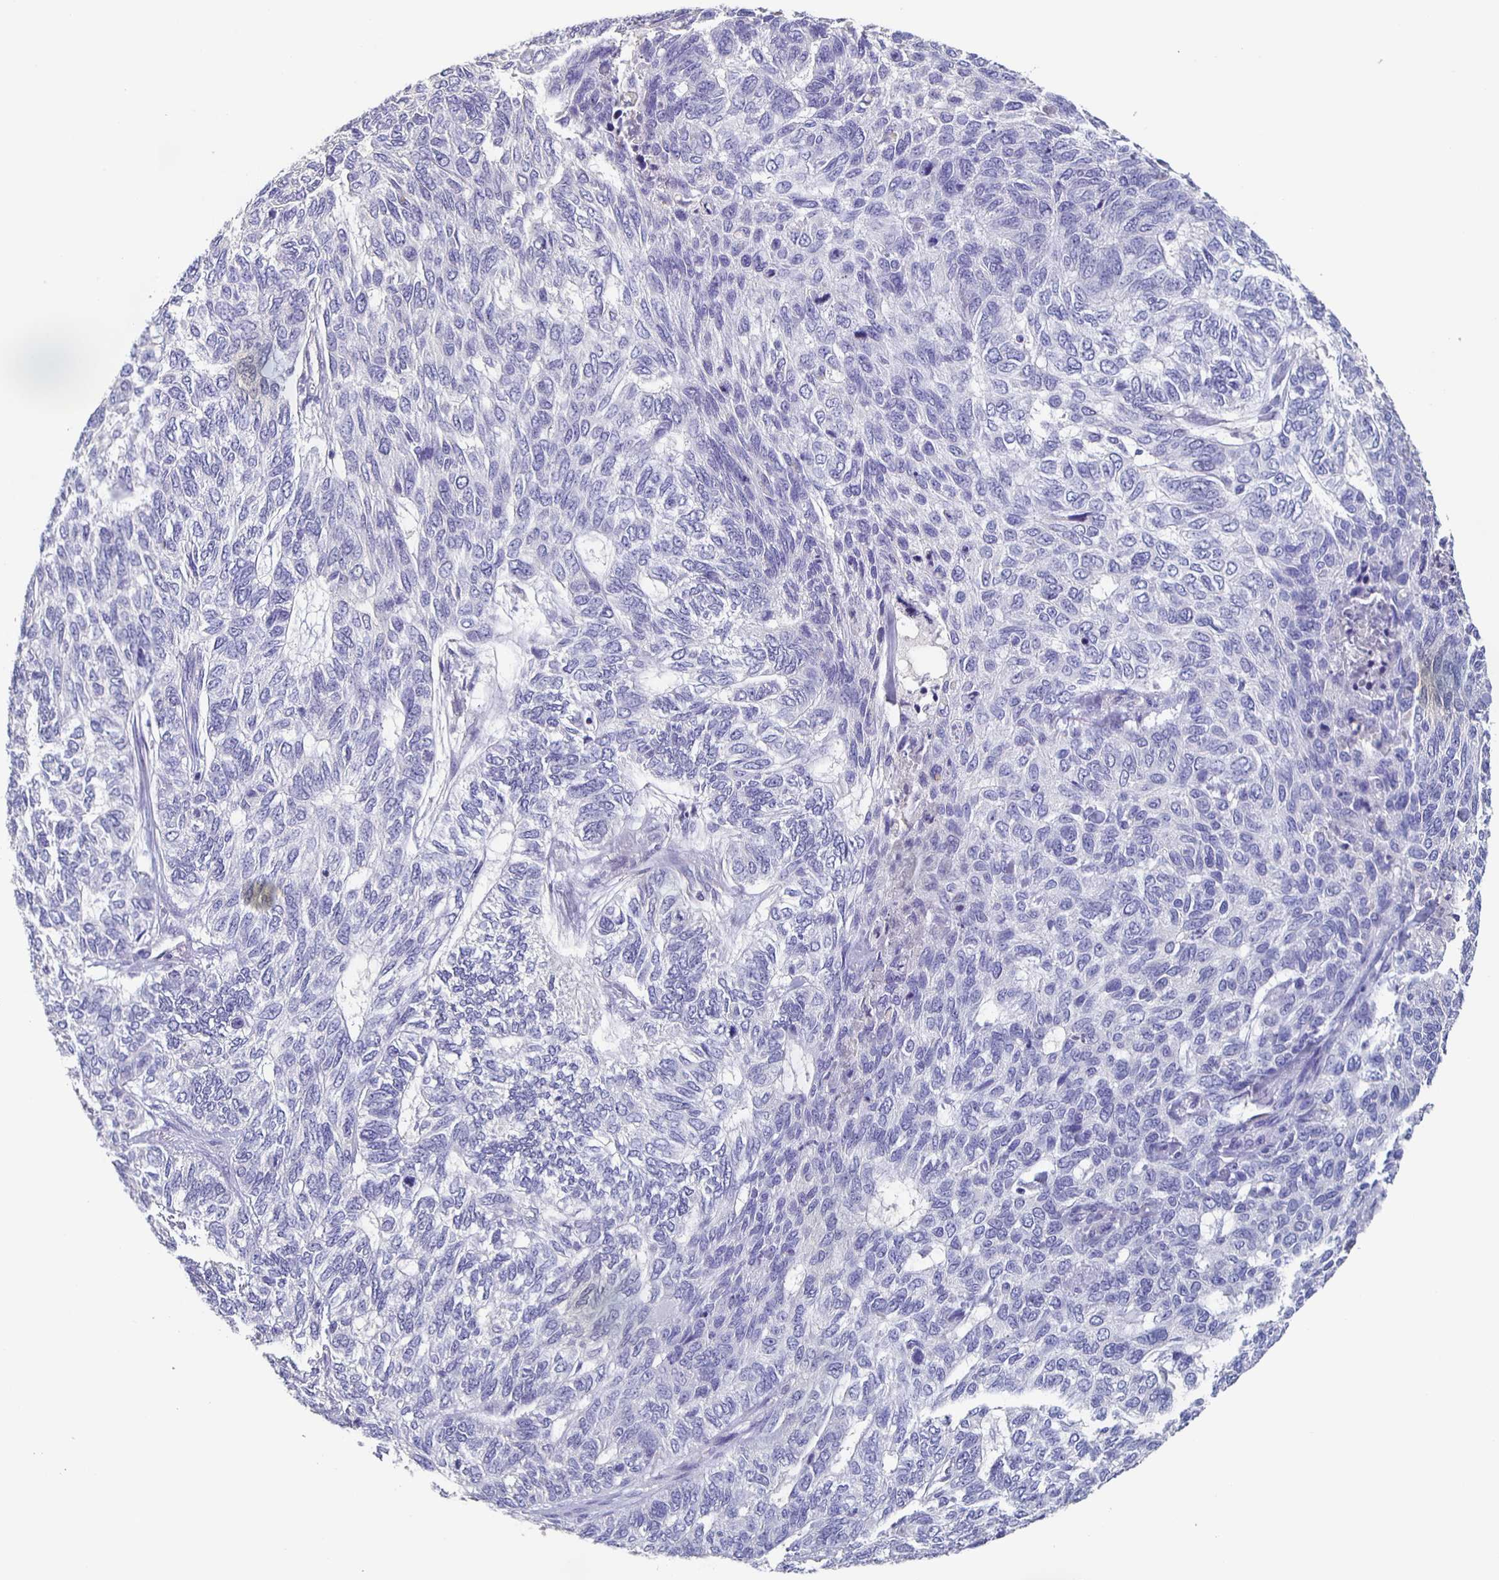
{"staining": {"intensity": "negative", "quantity": "none", "location": "none"}, "tissue": "skin cancer", "cell_type": "Tumor cells", "image_type": "cancer", "snomed": [{"axis": "morphology", "description": "Basal cell carcinoma"}, {"axis": "topography", "description": "Skin"}], "caption": "Immunohistochemistry image of skin cancer (basal cell carcinoma) stained for a protein (brown), which demonstrates no staining in tumor cells.", "gene": "CACNA2D2", "patient": {"sex": "female", "age": 65}}